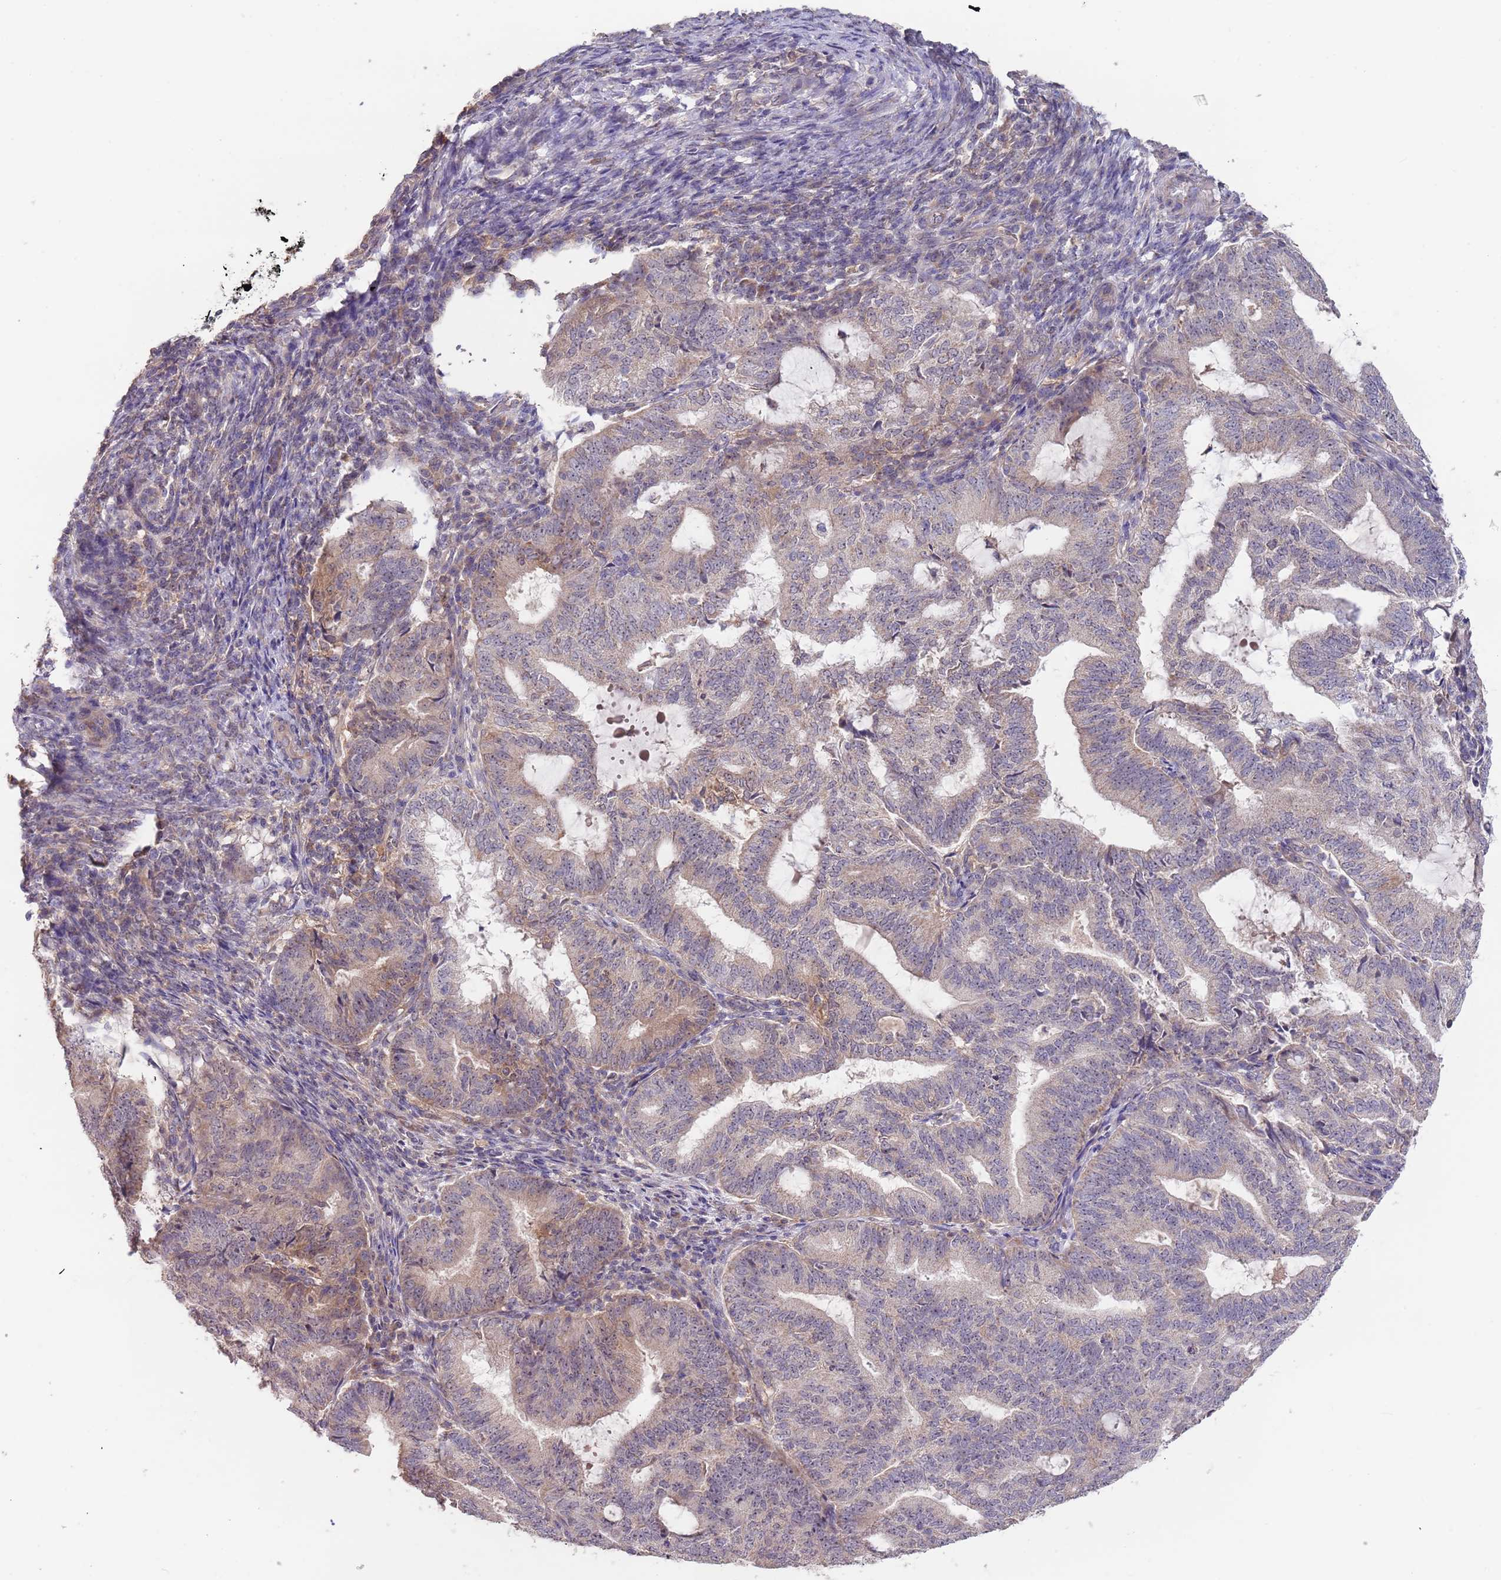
{"staining": {"intensity": "weak", "quantity": "<25%", "location": "cytoplasmic/membranous"}, "tissue": "endometrial cancer", "cell_type": "Tumor cells", "image_type": "cancer", "snomed": [{"axis": "morphology", "description": "Adenocarcinoma, NOS"}, {"axis": "topography", "description": "Endometrium"}], "caption": "Tumor cells show no significant staining in adenocarcinoma (endometrial).", "gene": "TMEM64", "patient": {"sex": "female", "age": 70}}